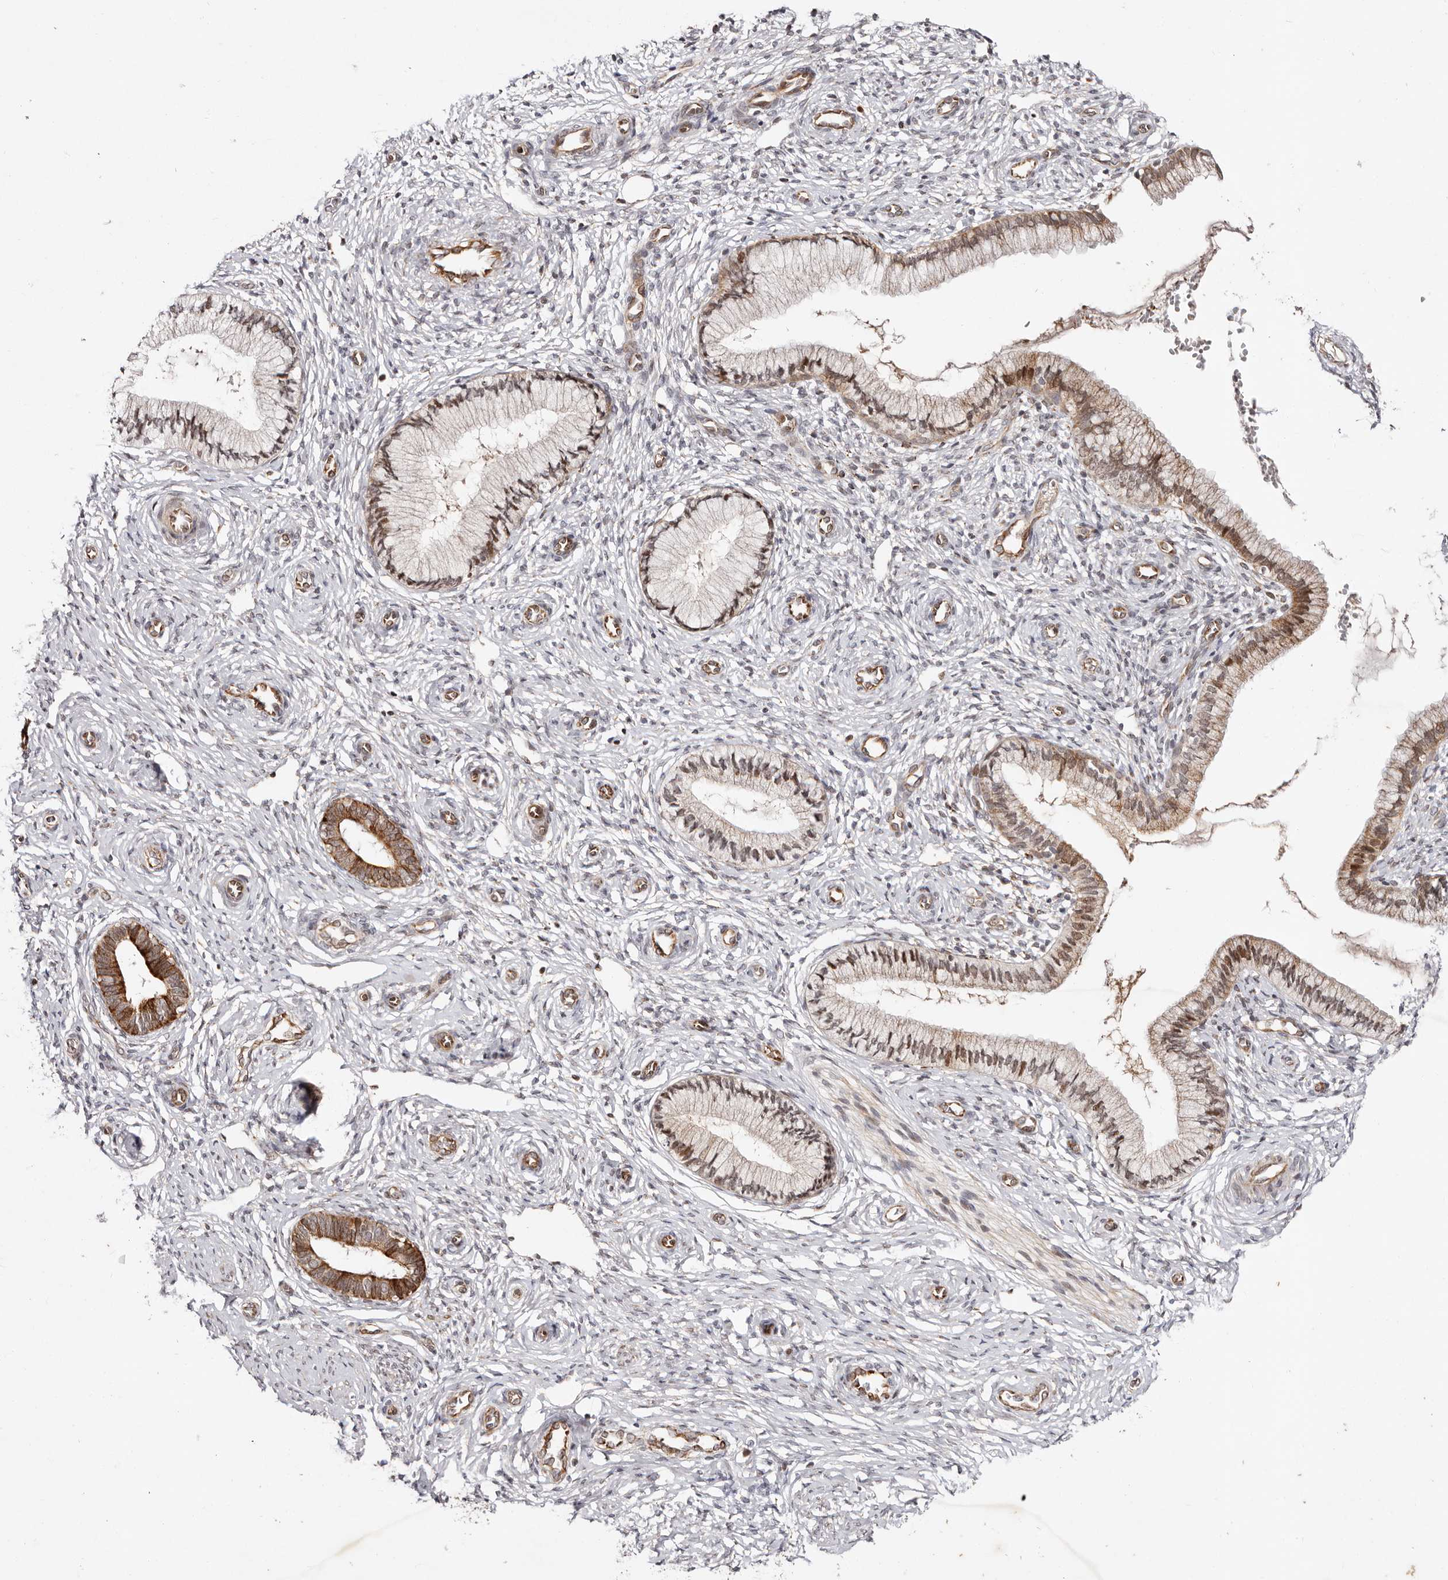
{"staining": {"intensity": "moderate", "quantity": "25%-75%", "location": "cytoplasmic/membranous,nuclear"}, "tissue": "cervix", "cell_type": "Glandular cells", "image_type": "normal", "snomed": [{"axis": "morphology", "description": "Normal tissue, NOS"}, {"axis": "topography", "description": "Cervix"}], "caption": "Protein staining of unremarkable cervix displays moderate cytoplasmic/membranous,nuclear expression in about 25%-75% of glandular cells.", "gene": "BCL2L15", "patient": {"sex": "female", "age": 27}}